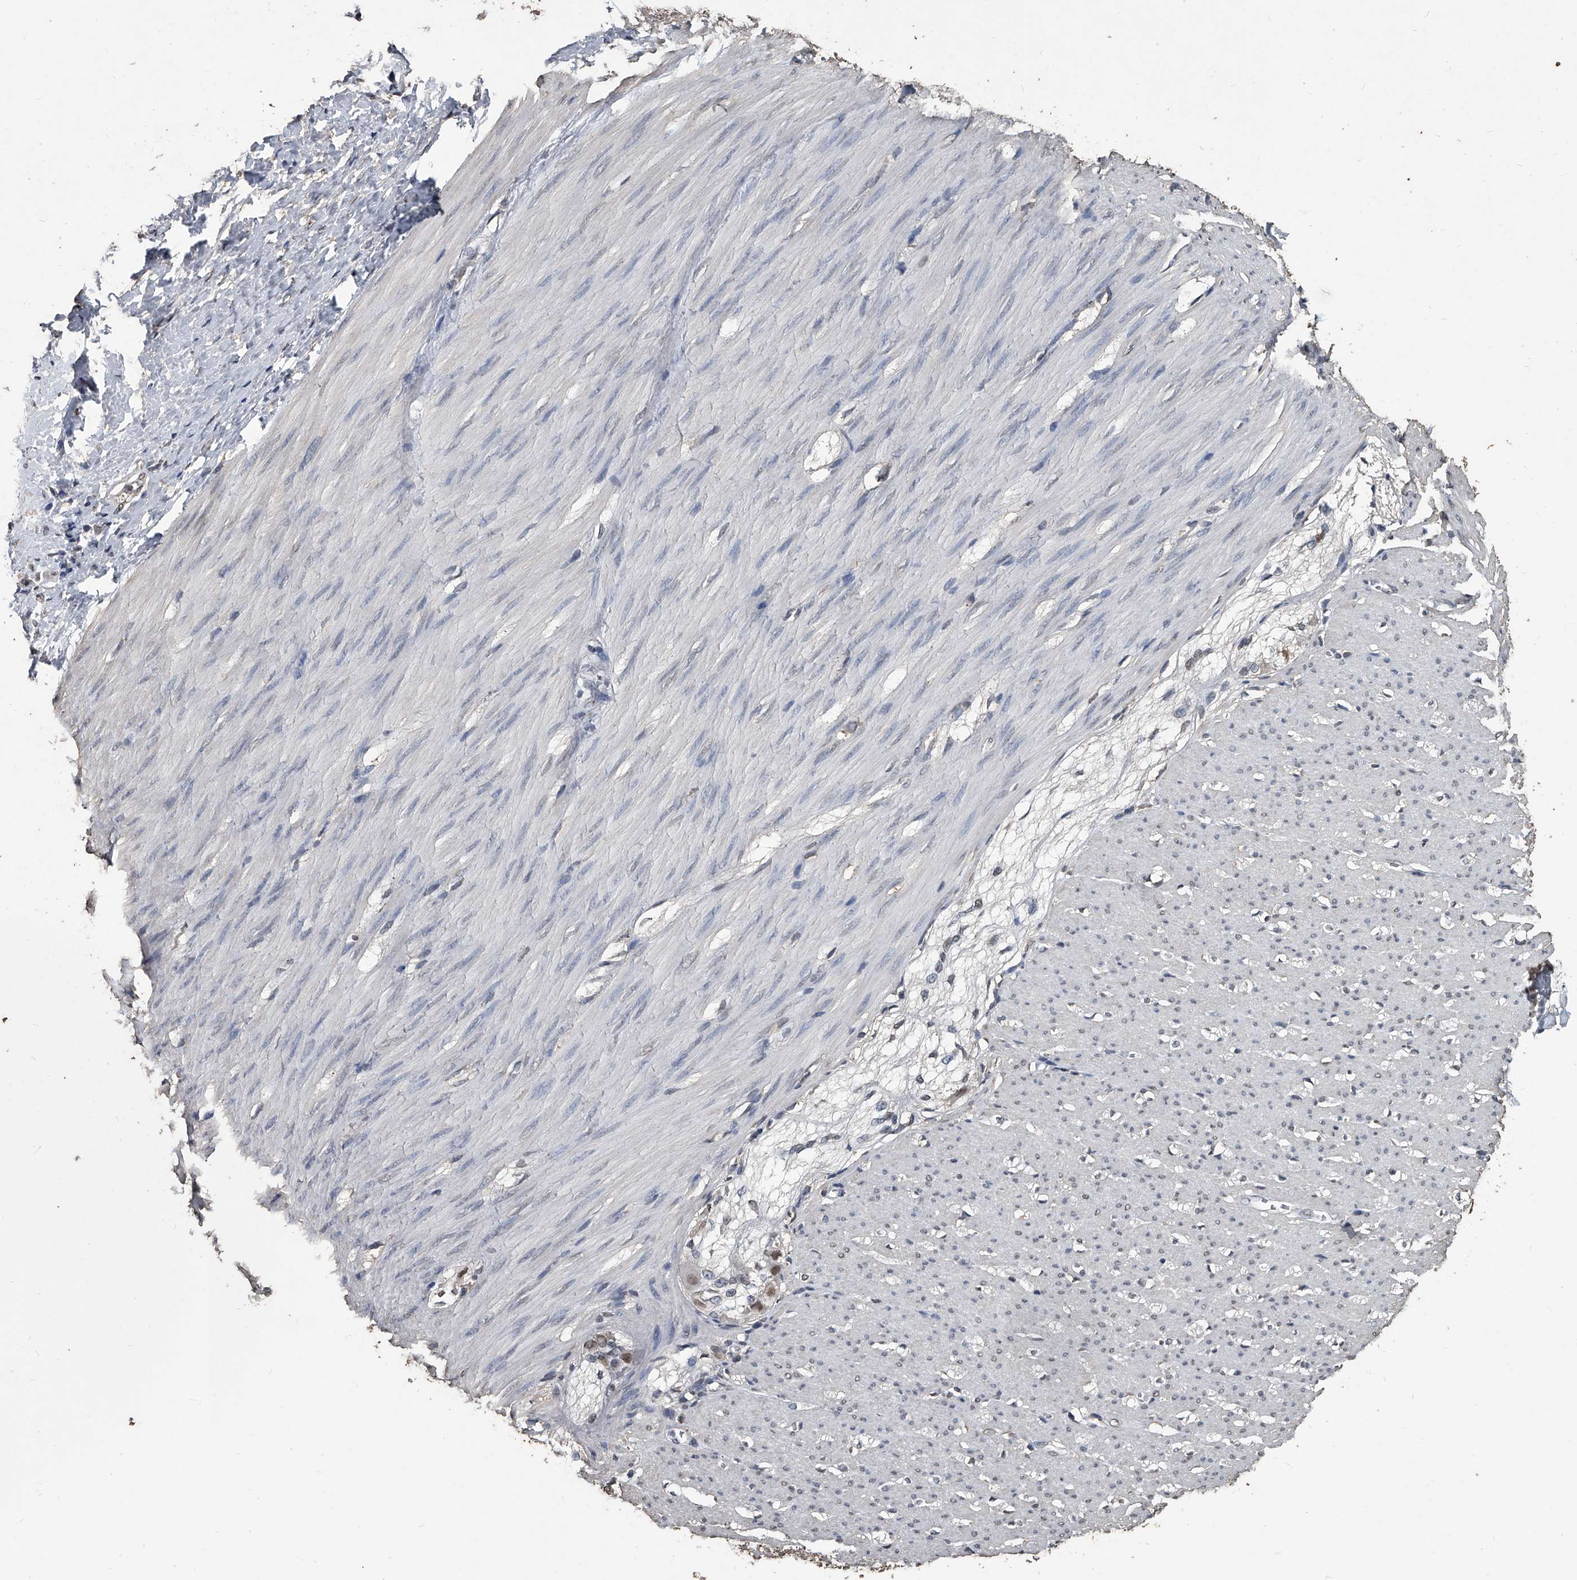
{"staining": {"intensity": "negative", "quantity": "none", "location": "none"}, "tissue": "smooth muscle", "cell_type": "Smooth muscle cells", "image_type": "normal", "snomed": [{"axis": "morphology", "description": "Normal tissue, NOS"}, {"axis": "morphology", "description": "Adenocarcinoma, NOS"}, {"axis": "topography", "description": "Colon"}, {"axis": "topography", "description": "Peripheral nerve tissue"}], "caption": "Immunohistochemistry of benign human smooth muscle demonstrates no positivity in smooth muscle cells. (DAB (3,3'-diaminobenzidine) immunohistochemistry (IHC), high magnification).", "gene": "MATR3", "patient": {"sex": "male", "age": 14}}